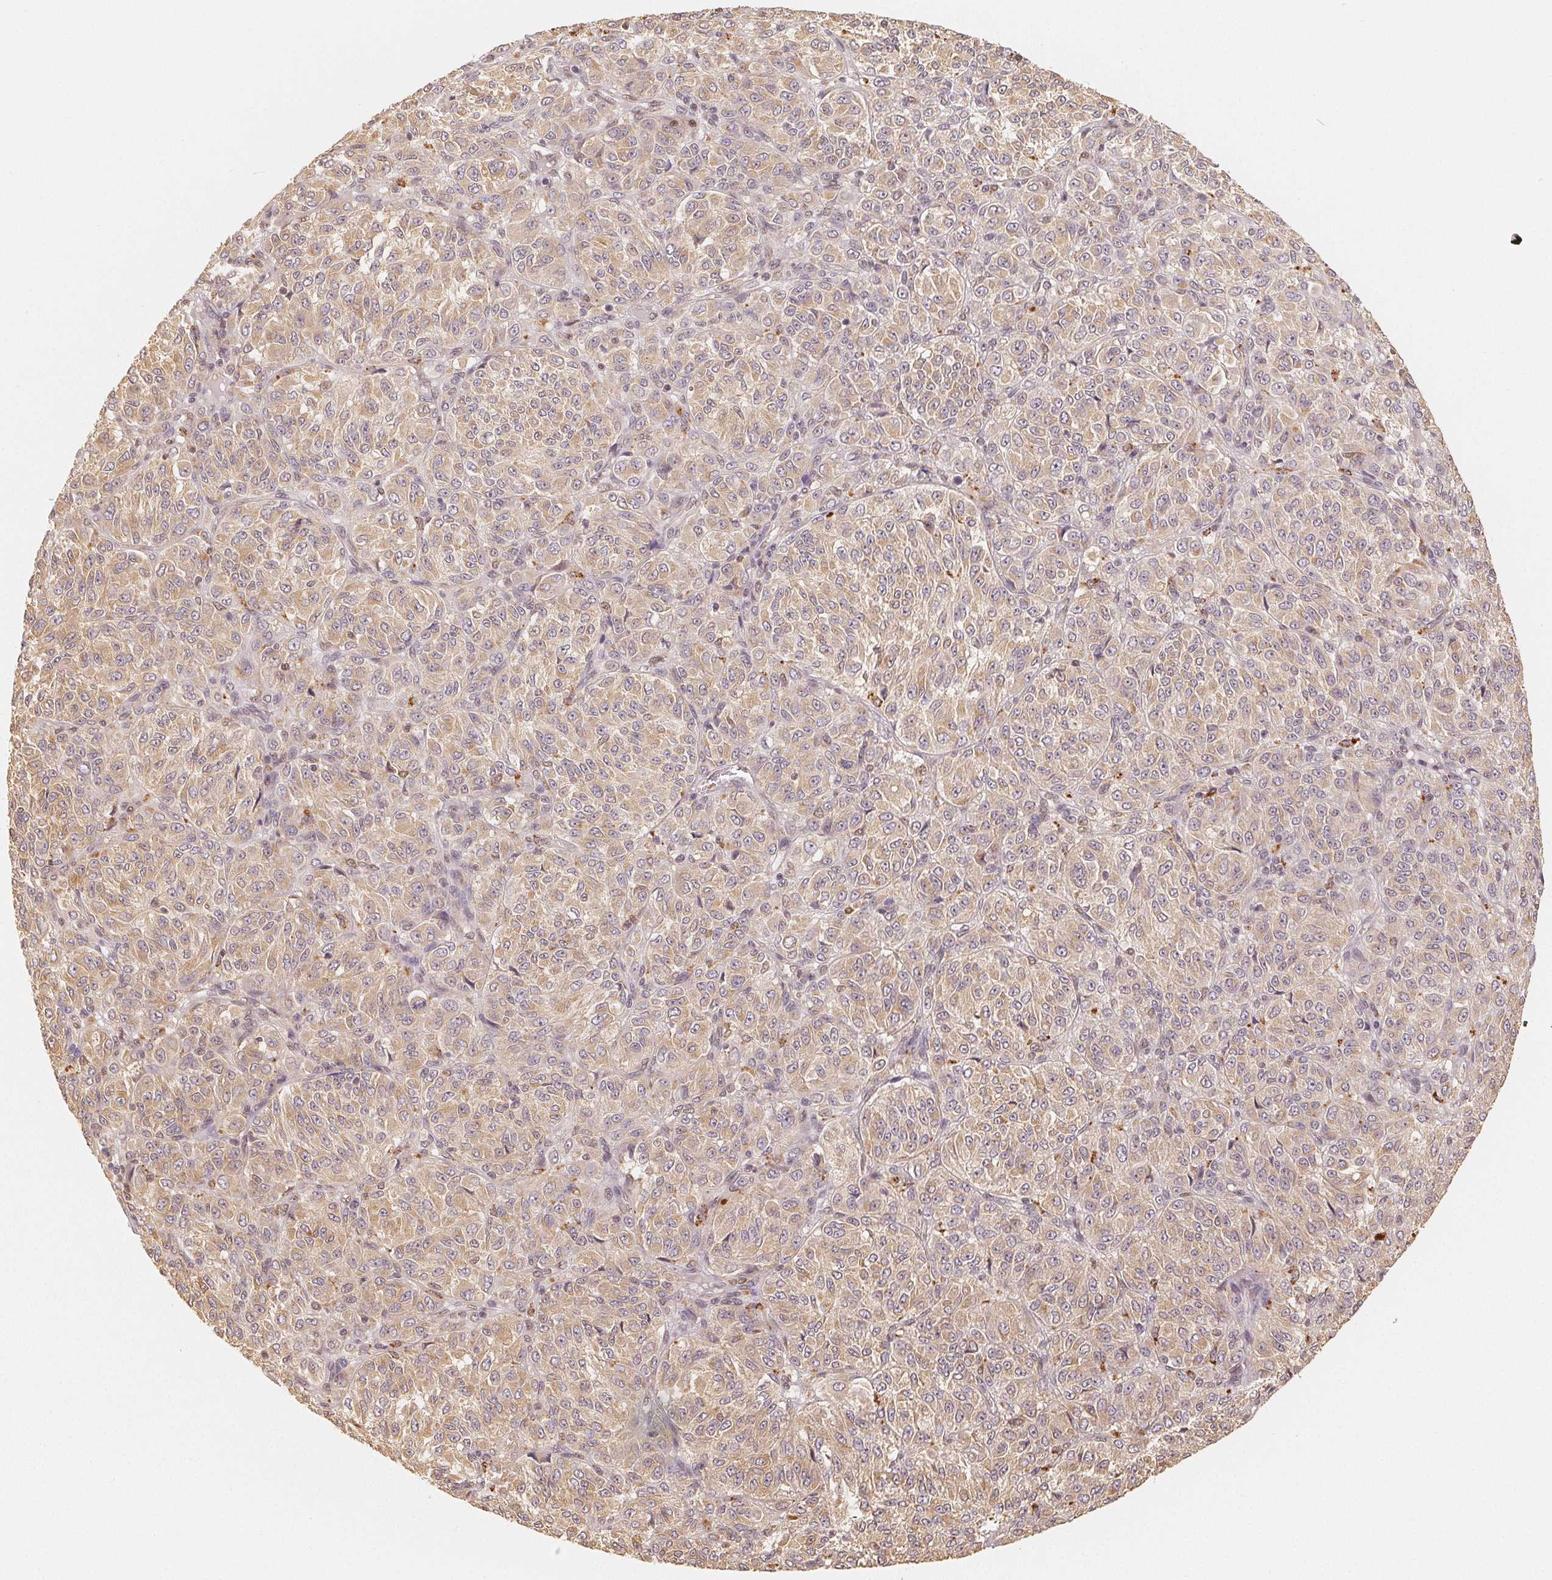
{"staining": {"intensity": "weak", "quantity": ">75%", "location": "cytoplasmic/membranous"}, "tissue": "melanoma", "cell_type": "Tumor cells", "image_type": "cancer", "snomed": [{"axis": "morphology", "description": "Malignant melanoma, Metastatic site"}, {"axis": "topography", "description": "Brain"}], "caption": "A brown stain labels weak cytoplasmic/membranous staining of a protein in melanoma tumor cells.", "gene": "GUSB", "patient": {"sex": "female", "age": 56}}